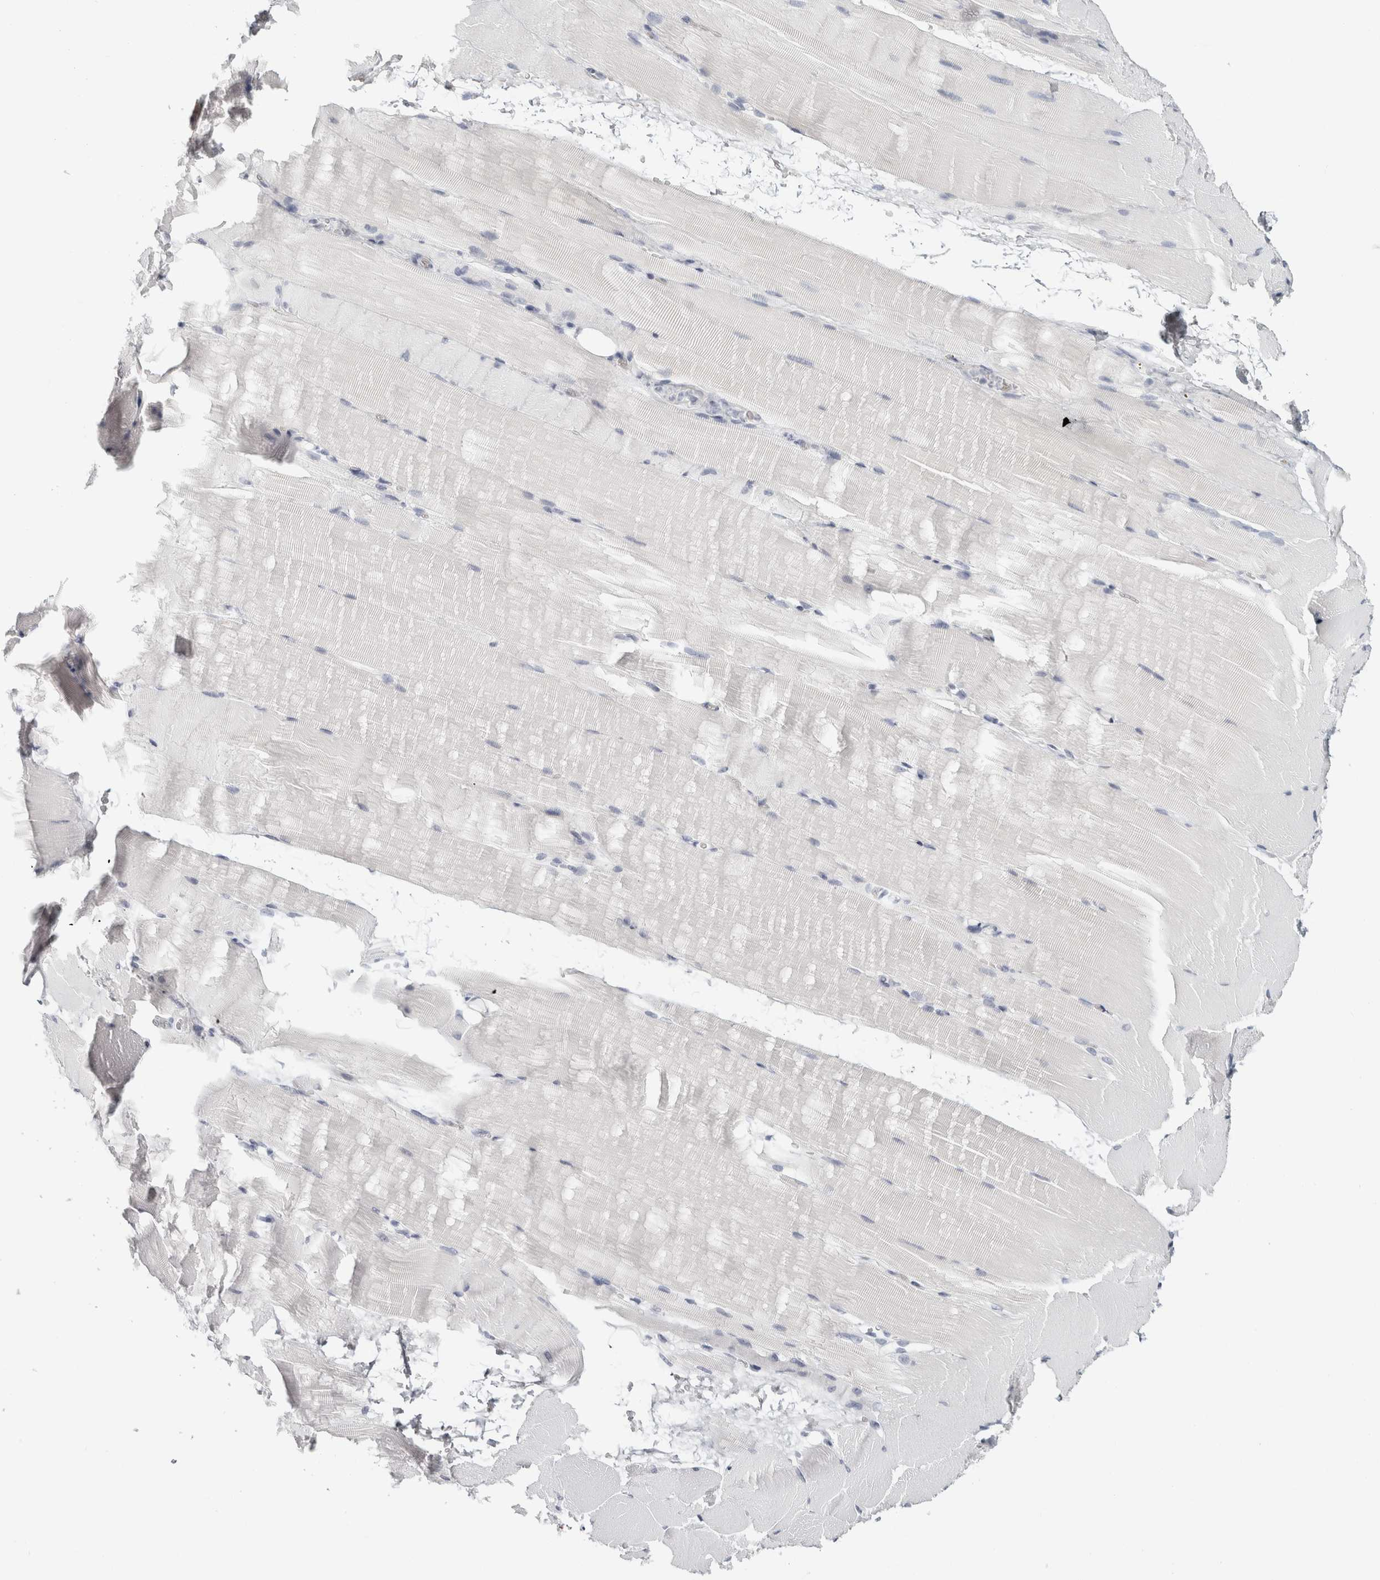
{"staining": {"intensity": "negative", "quantity": "none", "location": "none"}, "tissue": "skeletal muscle", "cell_type": "Myocytes", "image_type": "normal", "snomed": [{"axis": "morphology", "description": "Normal tissue, NOS"}, {"axis": "topography", "description": "Skeletal muscle"}, {"axis": "topography", "description": "Parathyroid gland"}], "caption": "High power microscopy micrograph of an immunohistochemistry (IHC) micrograph of unremarkable skeletal muscle, revealing no significant positivity in myocytes. The staining was performed using DAB to visualize the protein expression in brown, while the nuclei were stained in blue with hematoxylin (Magnification: 20x).", "gene": "RPH3AL", "patient": {"sex": "female", "age": 37}}